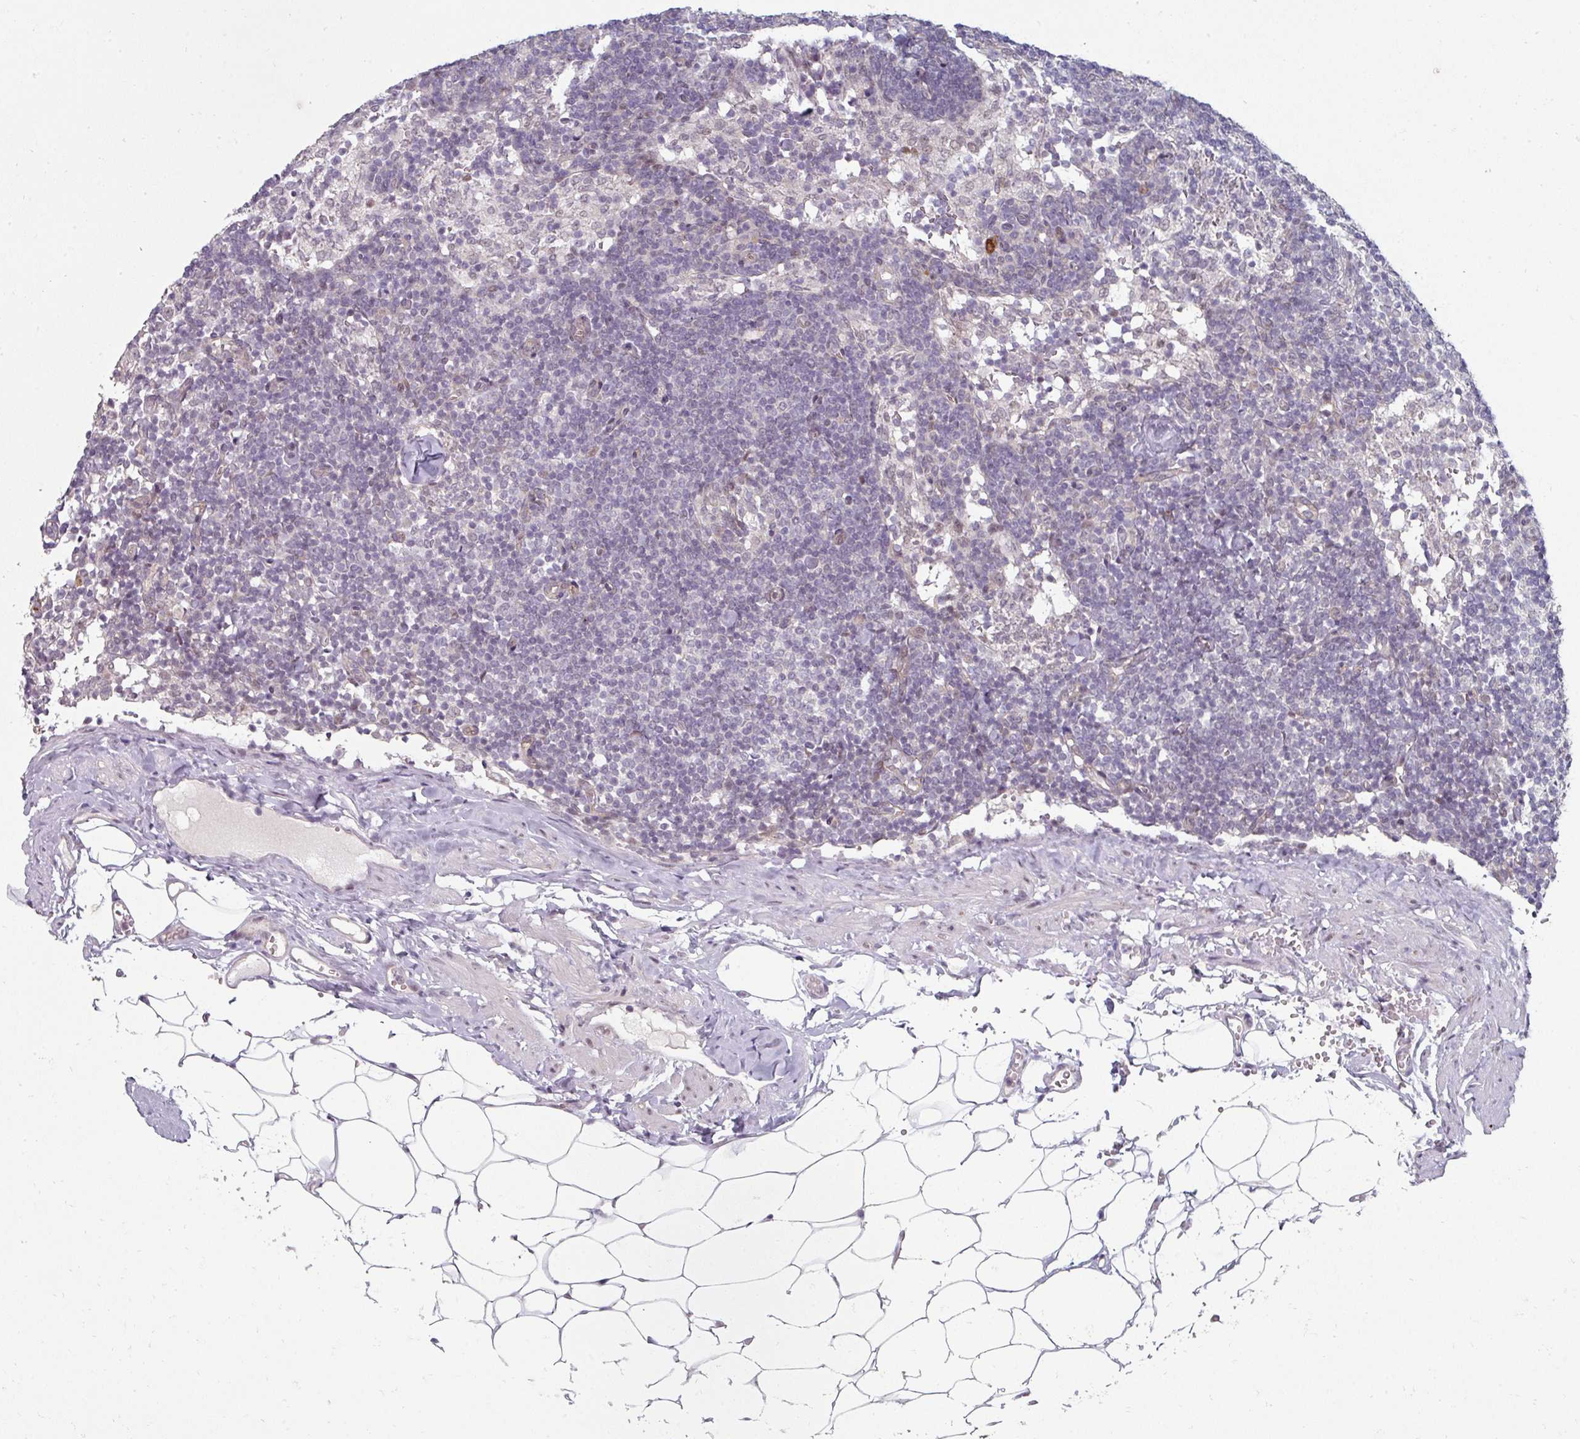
{"staining": {"intensity": "weak", "quantity": "25%-75%", "location": "nuclear"}, "tissue": "lymph node", "cell_type": "Germinal center cells", "image_type": "normal", "snomed": [{"axis": "morphology", "description": "Normal tissue, NOS"}, {"axis": "topography", "description": "Lymph node"}], "caption": "IHC photomicrograph of benign lymph node: human lymph node stained using IHC demonstrates low levels of weak protein expression localized specifically in the nuclear of germinal center cells, appearing as a nuclear brown color.", "gene": "TMCC1", "patient": {"sex": "female", "age": 52}}